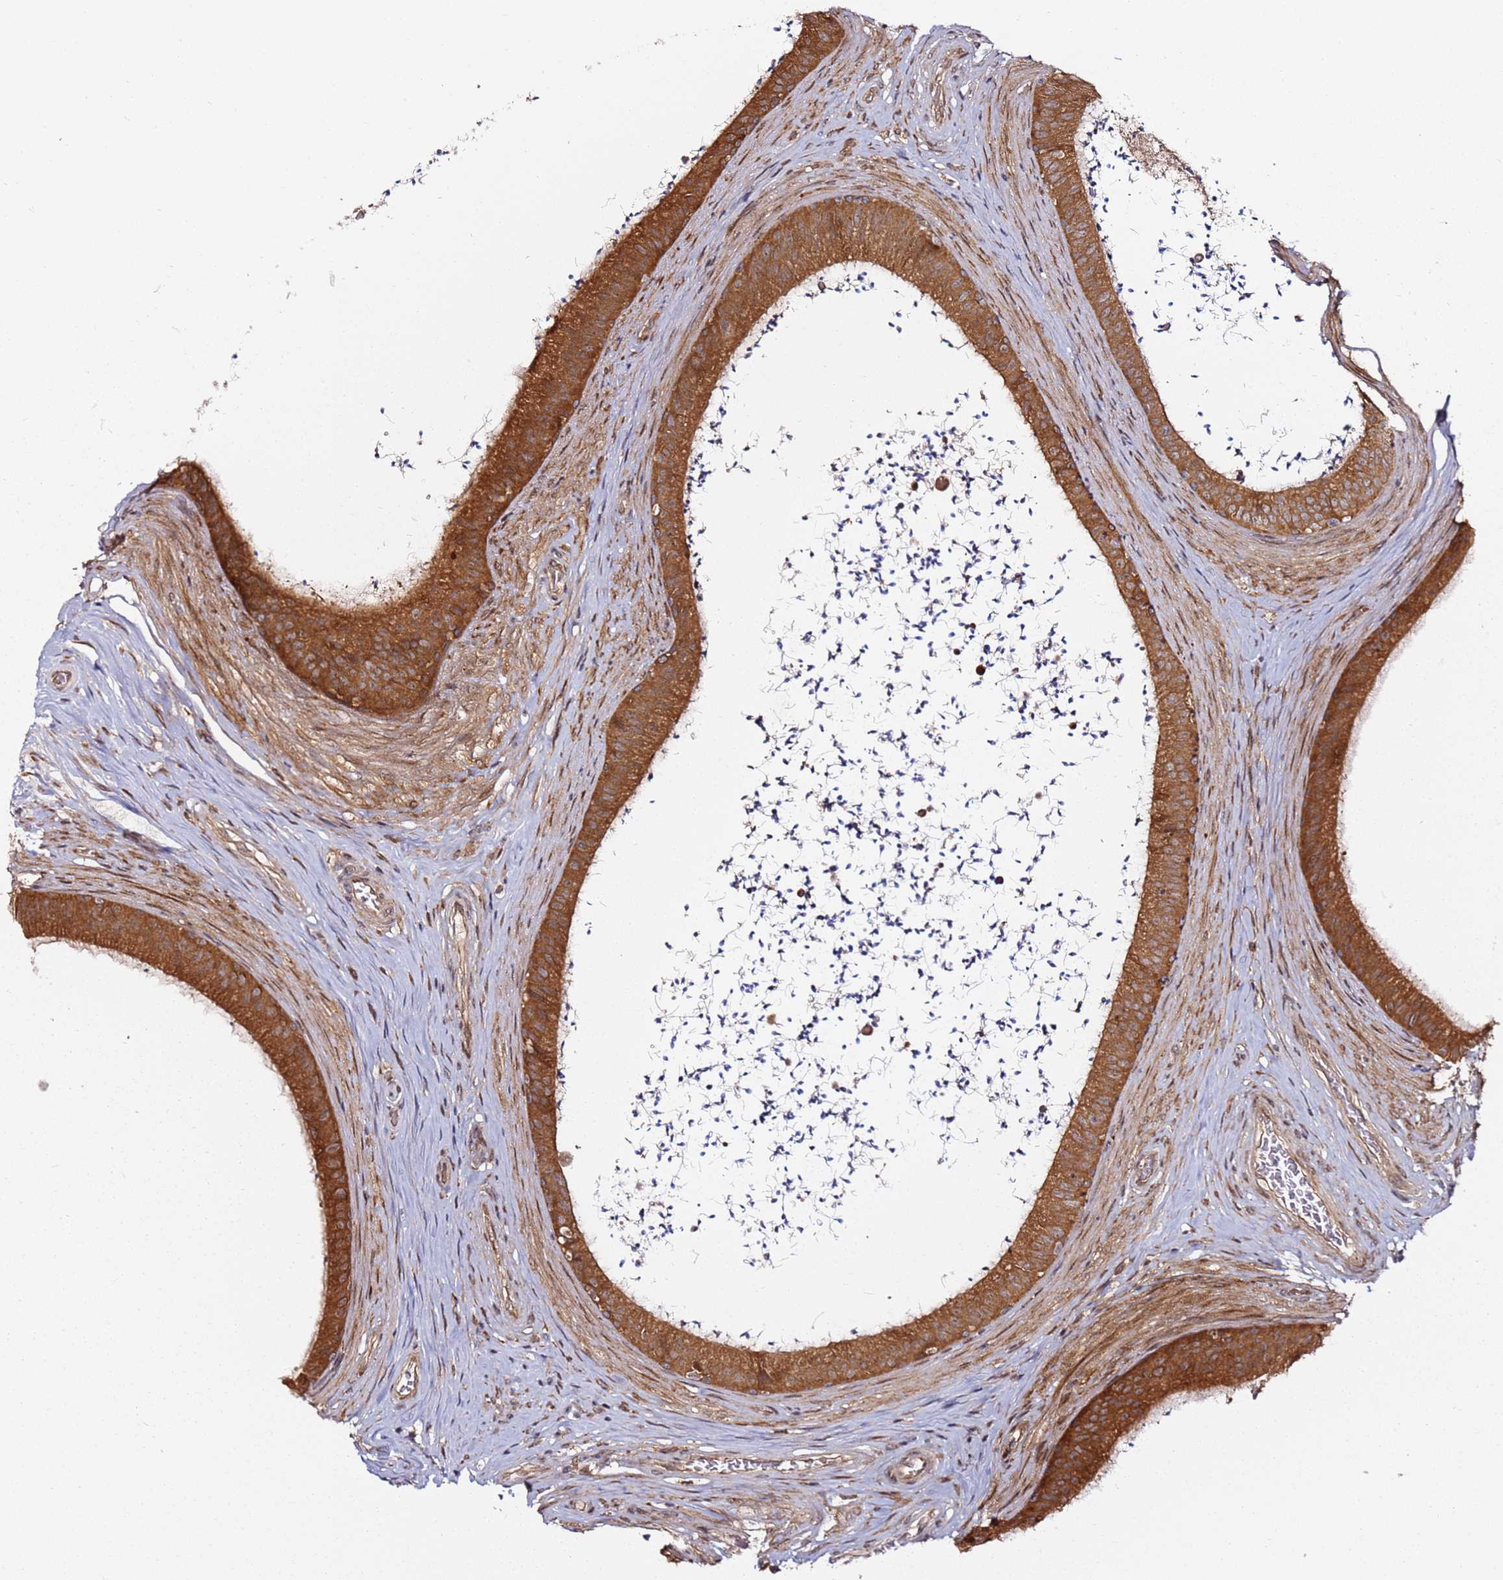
{"staining": {"intensity": "strong", "quantity": ">75%", "location": "cytoplasmic/membranous"}, "tissue": "epididymis", "cell_type": "Glandular cells", "image_type": "normal", "snomed": [{"axis": "morphology", "description": "Normal tissue, NOS"}, {"axis": "topography", "description": "Testis"}, {"axis": "topography", "description": "Epididymis"}], "caption": "Protein expression by IHC exhibits strong cytoplasmic/membranous expression in about >75% of glandular cells in unremarkable epididymis. Using DAB (brown) and hematoxylin (blue) stains, captured at high magnification using brightfield microscopy.", "gene": "PRKAB2", "patient": {"sex": "male", "age": 41}}